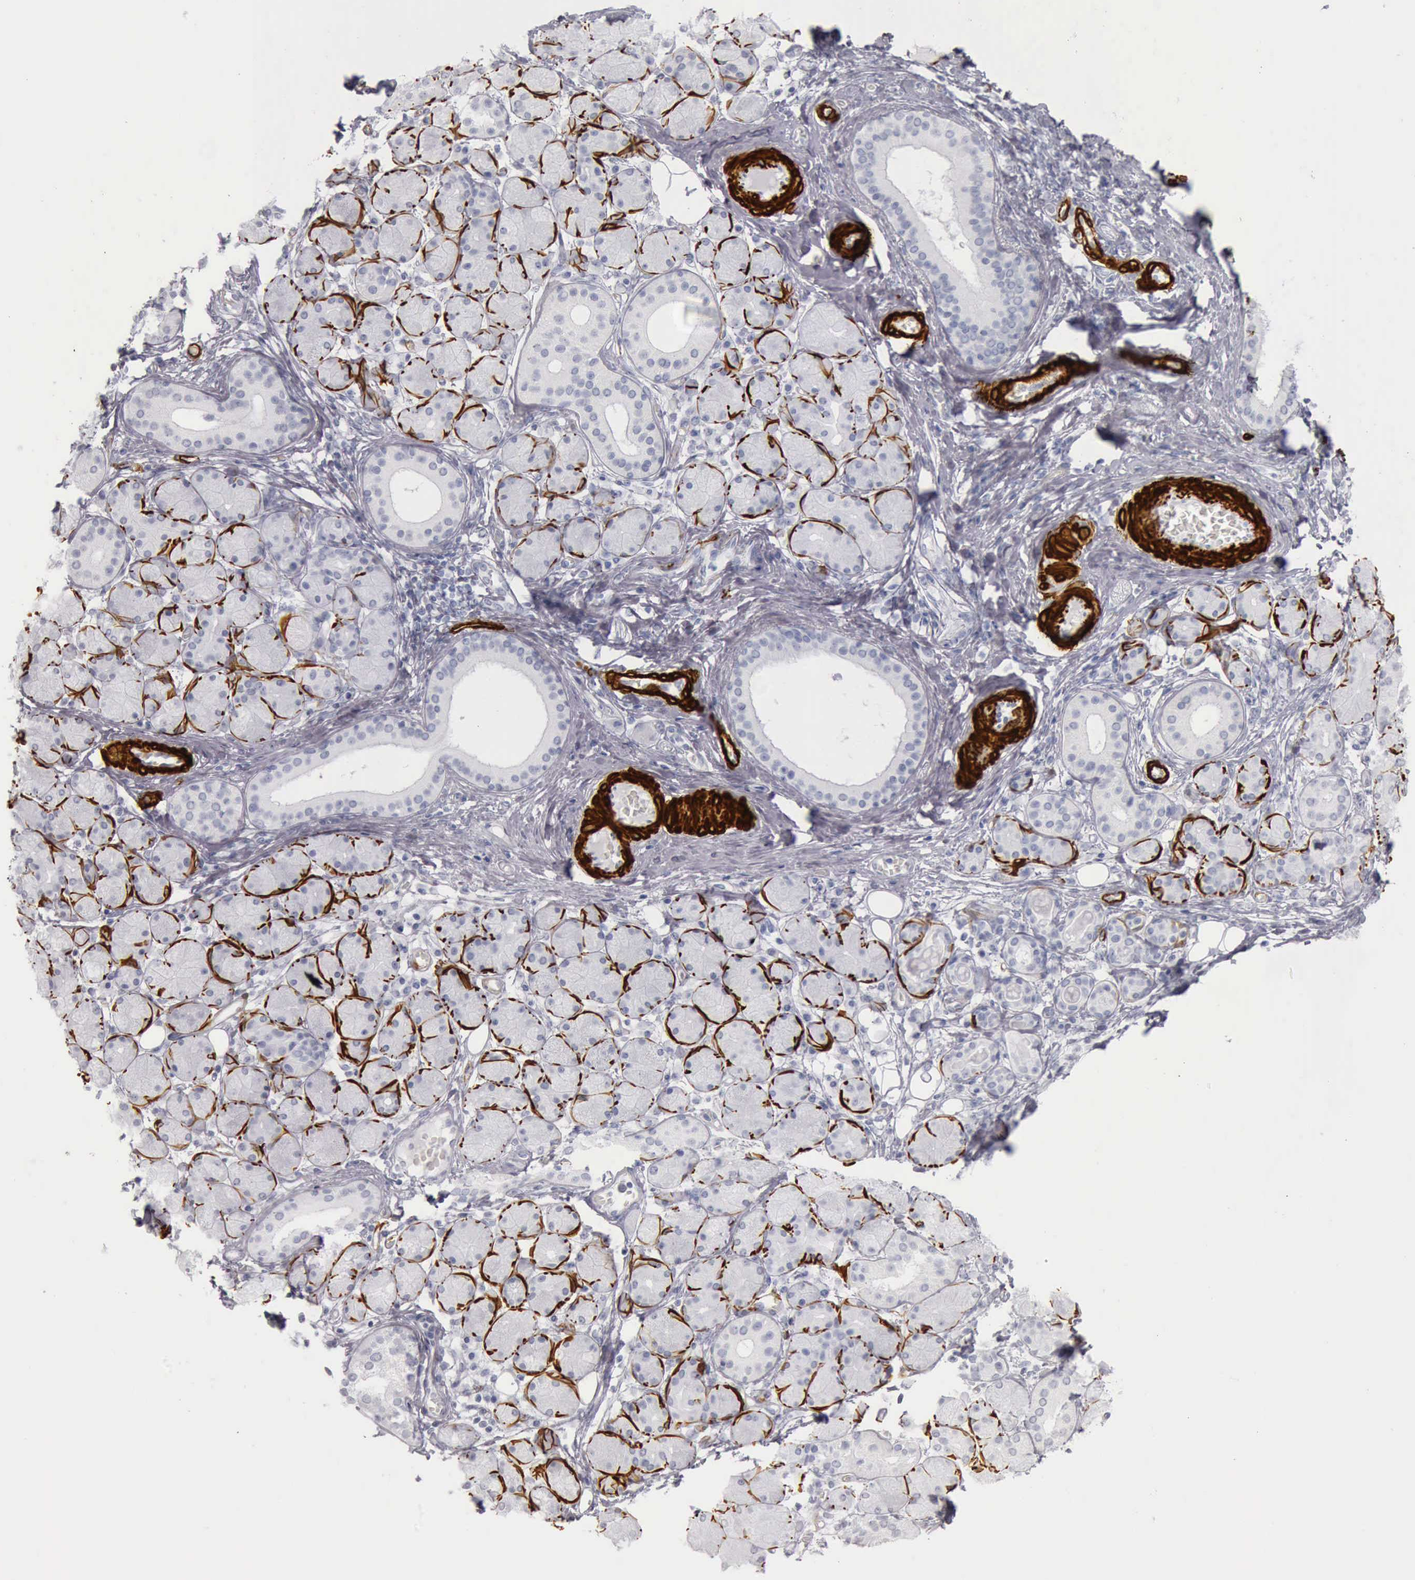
{"staining": {"intensity": "negative", "quantity": "none", "location": "none"}, "tissue": "salivary gland", "cell_type": "Glandular cells", "image_type": "normal", "snomed": [{"axis": "morphology", "description": "Normal tissue, NOS"}, {"axis": "topography", "description": "Salivary gland"}, {"axis": "topography", "description": "Peripheral nerve tissue"}], "caption": "Immunohistochemical staining of benign human salivary gland displays no significant positivity in glandular cells. (Immunohistochemistry (ihc), brightfield microscopy, high magnification).", "gene": "CALD1", "patient": {"sex": "male", "age": 62}}